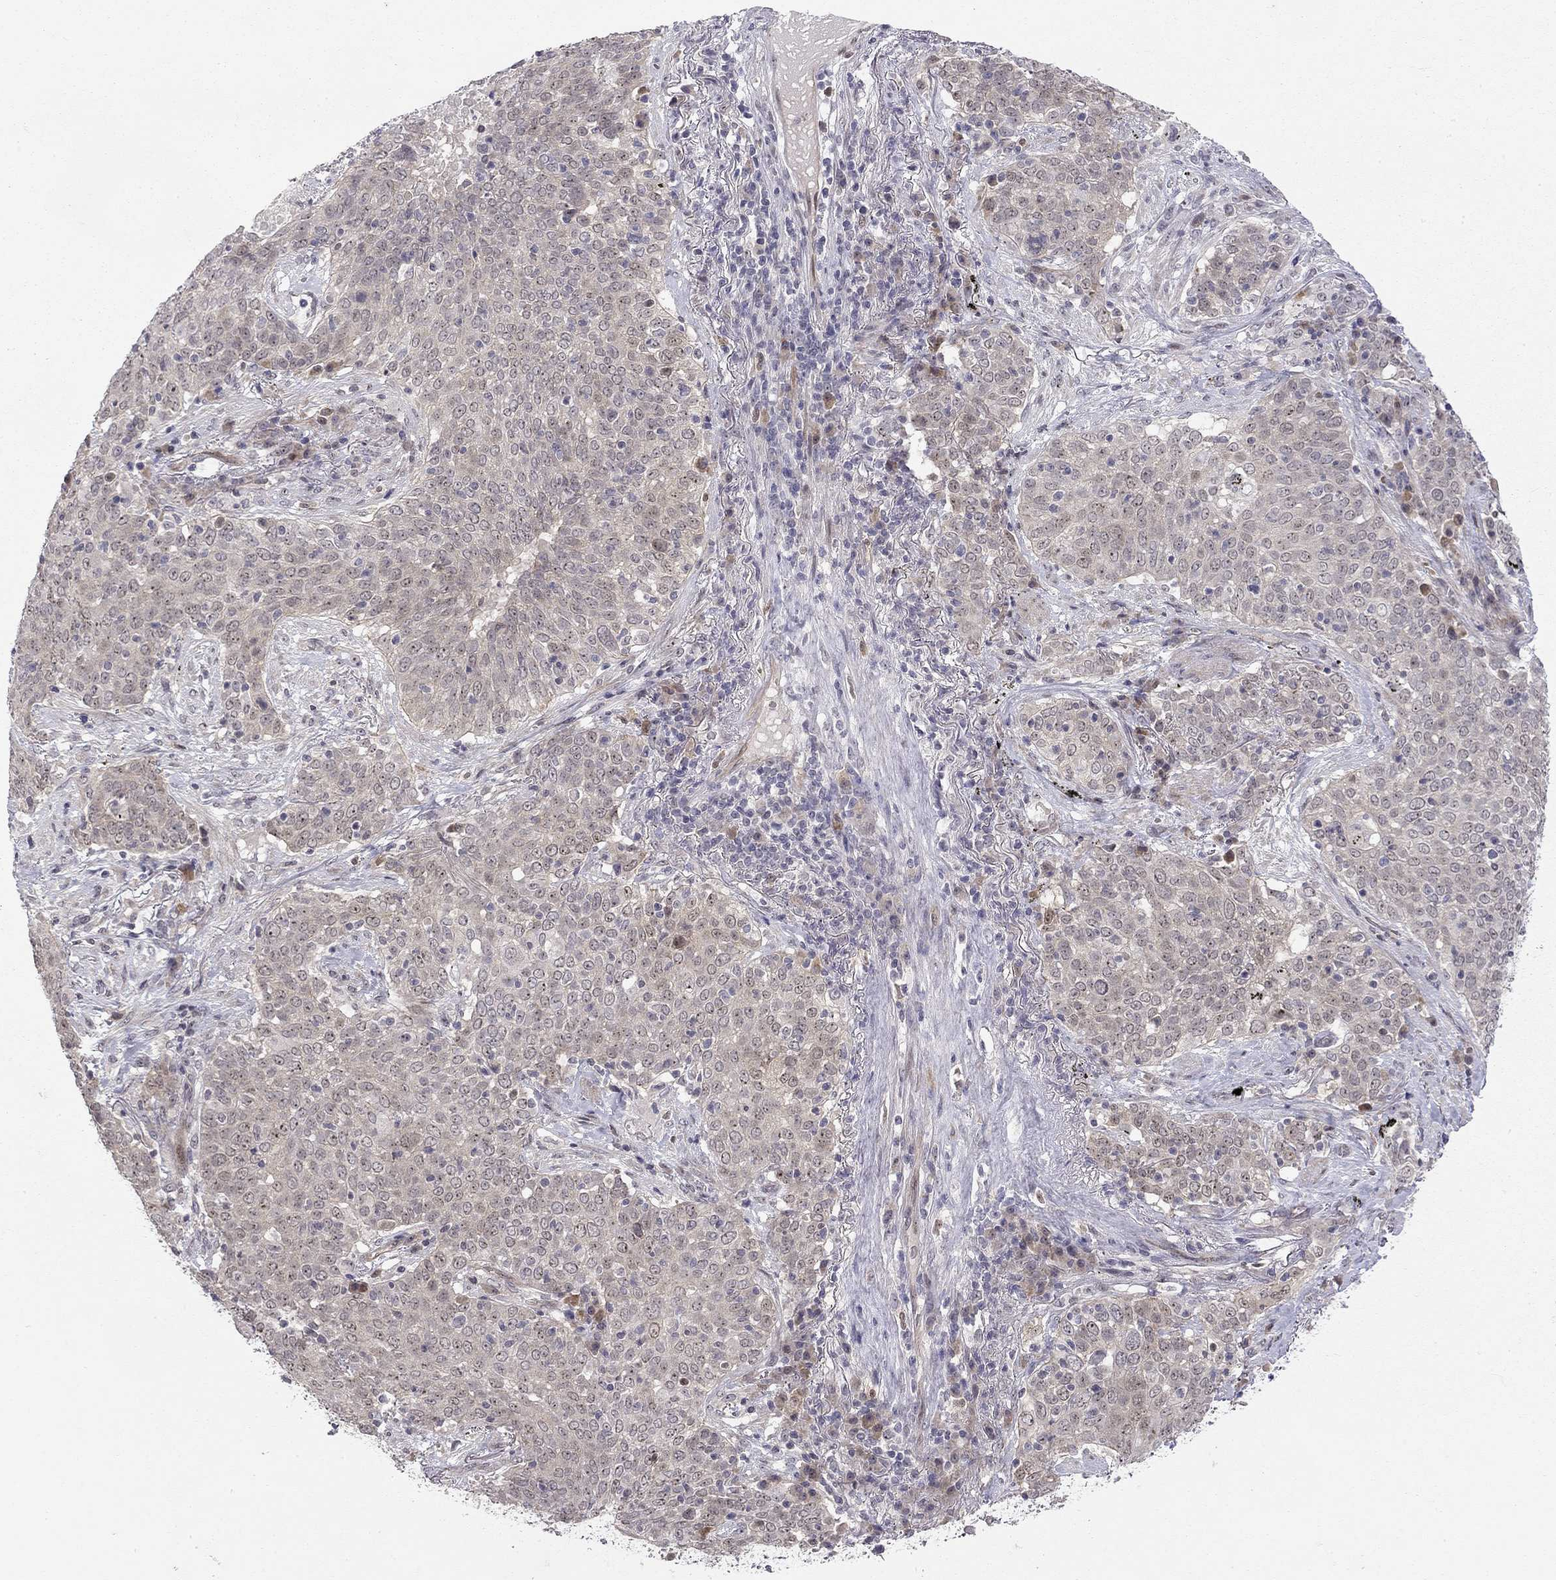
{"staining": {"intensity": "weak", "quantity": "25%-75%", "location": "nuclear"}, "tissue": "lung cancer", "cell_type": "Tumor cells", "image_type": "cancer", "snomed": [{"axis": "morphology", "description": "Squamous cell carcinoma, NOS"}, {"axis": "topography", "description": "Lung"}], "caption": "There is low levels of weak nuclear expression in tumor cells of lung cancer, as demonstrated by immunohistochemical staining (brown color).", "gene": "STXBP6", "patient": {"sex": "male", "age": 82}}